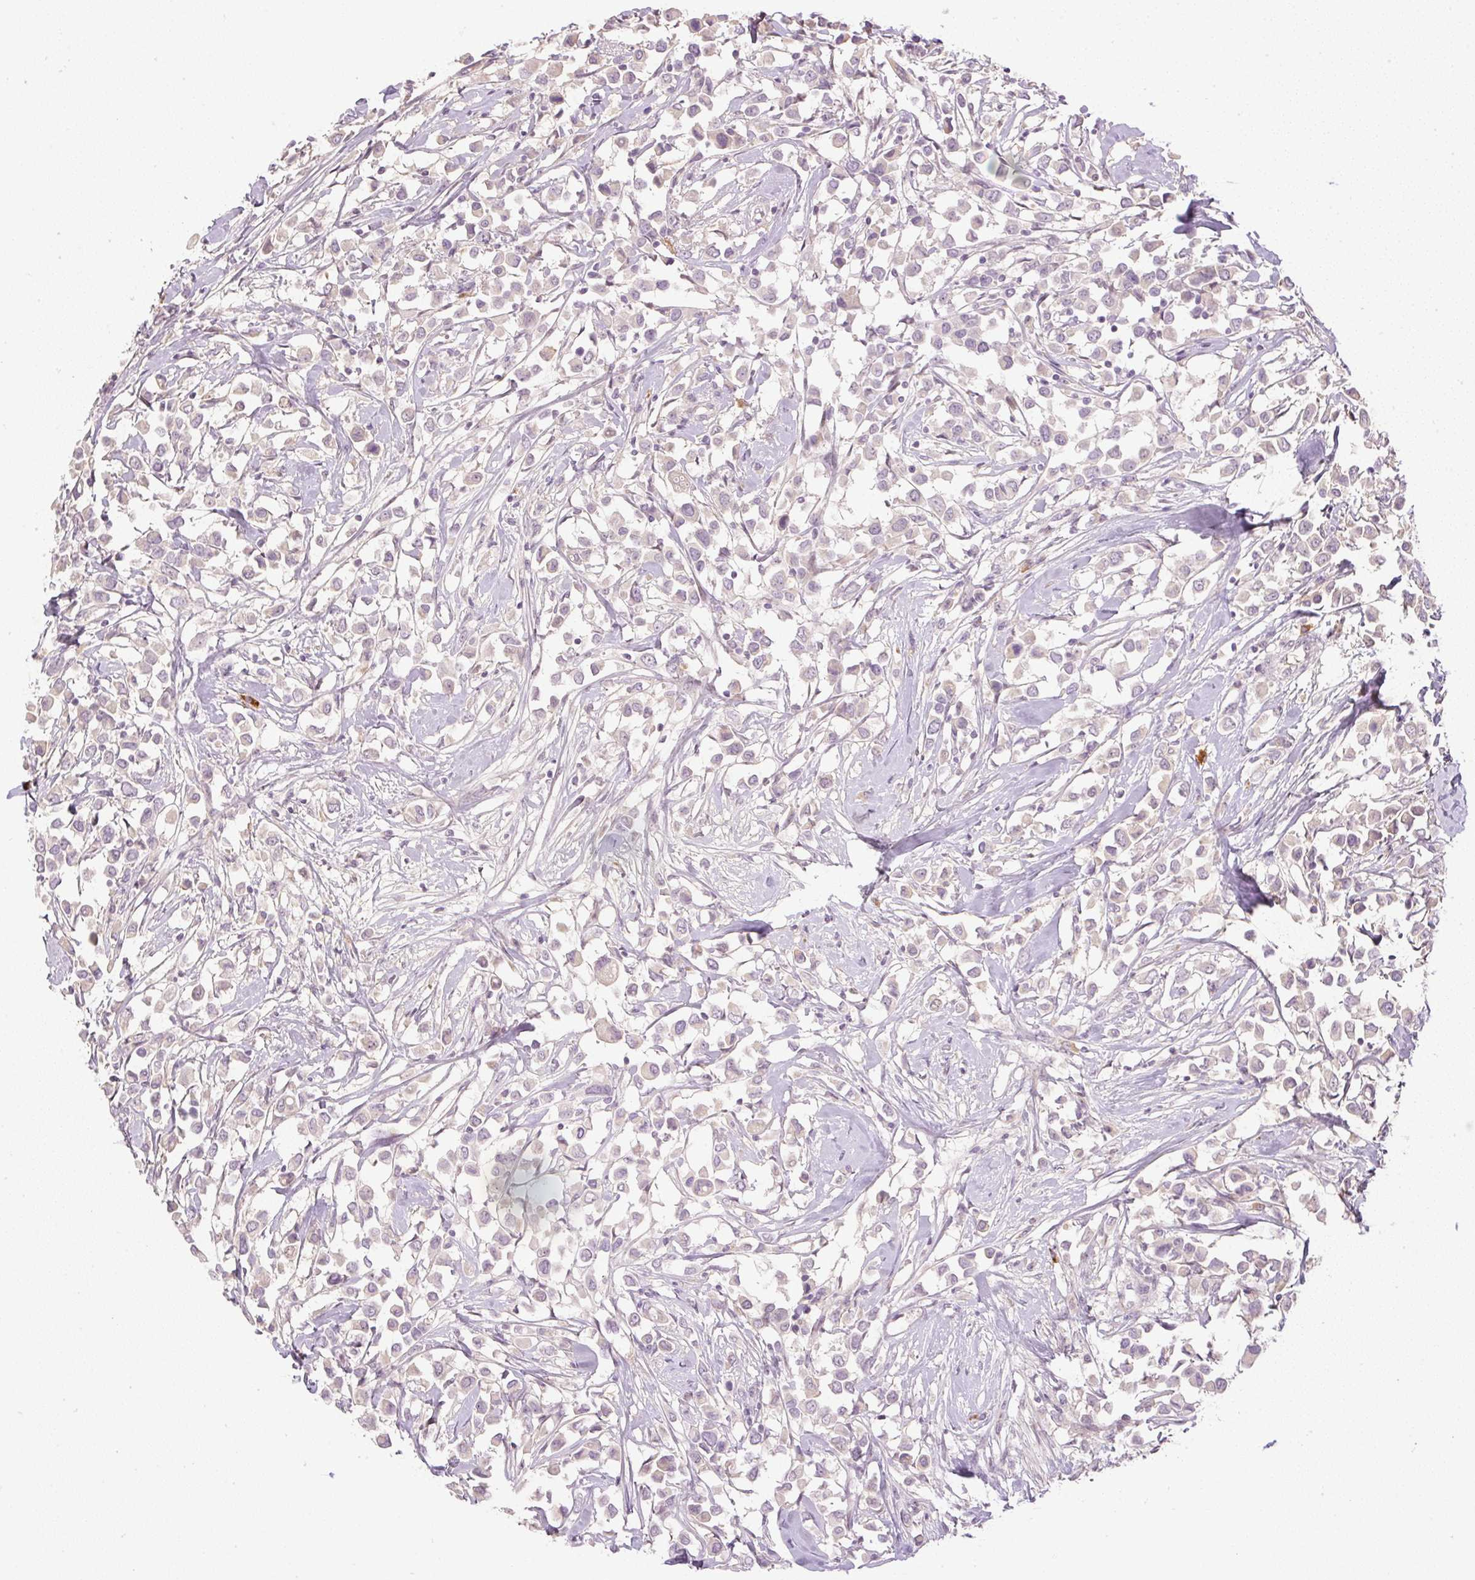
{"staining": {"intensity": "negative", "quantity": "none", "location": "none"}, "tissue": "breast cancer", "cell_type": "Tumor cells", "image_type": "cancer", "snomed": [{"axis": "morphology", "description": "Duct carcinoma"}, {"axis": "topography", "description": "Breast"}], "caption": "IHC image of neoplastic tissue: breast cancer (invasive ductal carcinoma) stained with DAB shows no significant protein staining in tumor cells.", "gene": "AAR2", "patient": {"sex": "female", "age": 61}}